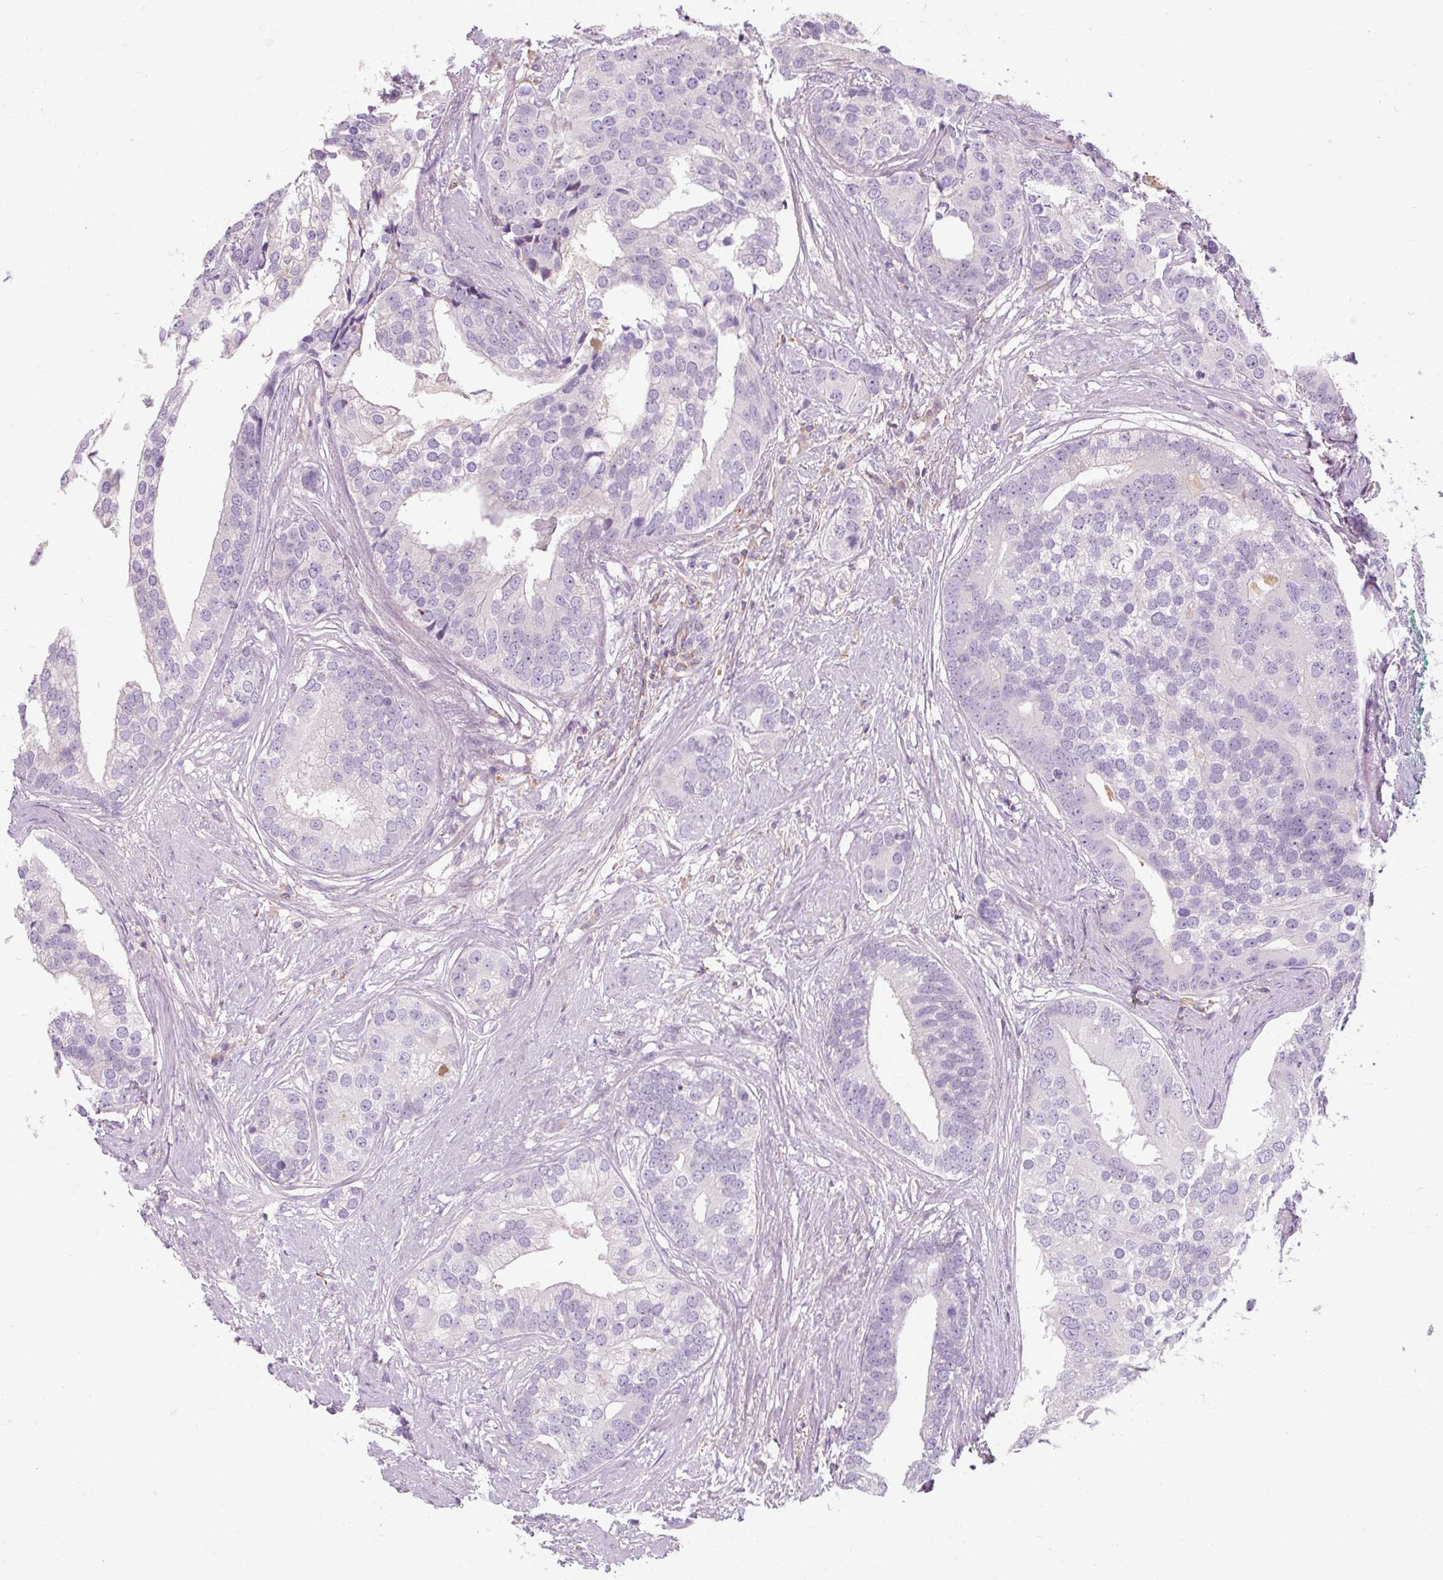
{"staining": {"intensity": "negative", "quantity": "none", "location": "none"}, "tissue": "prostate cancer", "cell_type": "Tumor cells", "image_type": "cancer", "snomed": [{"axis": "morphology", "description": "Adenocarcinoma, High grade"}, {"axis": "topography", "description": "Prostate"}], "caption": "Immunohistochemistry (IHC) micrograph of neoplastic tissue: human prostate cancer stained with DAB displays no significant protein expression in tumor cells. (DAB immunohistochemistry visualized using brightfield microscopy, high magnification).", "gene": "TIGD2", "patient": {"sex": "male", "age": 62}}